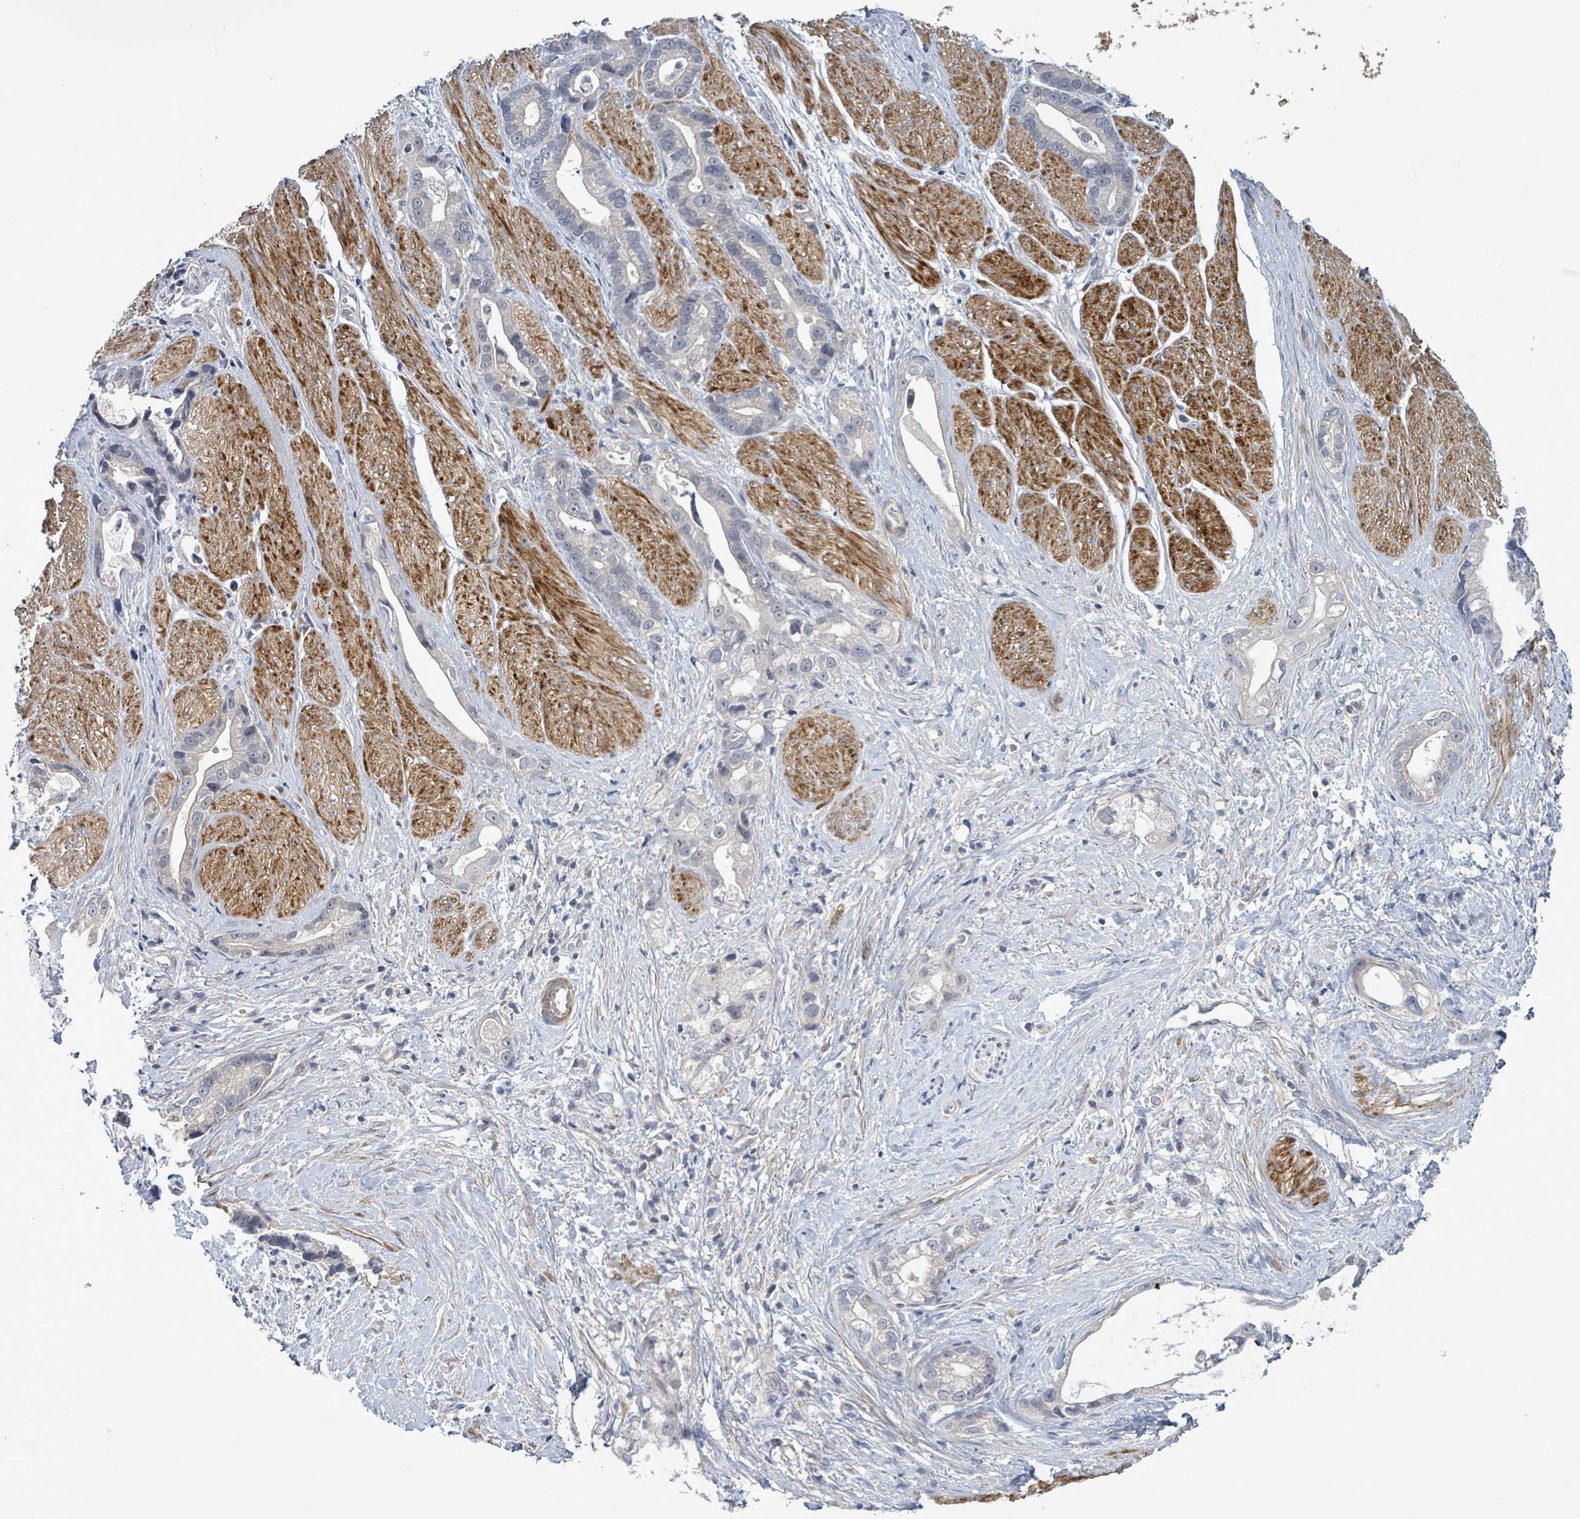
{"staining": {"intensity": "negative", "quantity": "none", "location": "none"}, "tissue": "stomach cancer", "cell_type": "Tumor cells", "image_type": "cancer", "snomed": [{"axis": "morphology", "description": "Adenocarcinoma, NOS"}, {"axis": "topography", "description": "Stomach"}], "caption": "The micrograph displays no significant staining in tumor cells of stomach cancer. The staining was performed using DAB (3,3'-diaminobenzidine) to visualize the protein expression in brown, while the nuclei were stained in blue with hematoxylin (Magnification: 20x).", "gene": "AMMECR1", "patient": {"sex": "male", "age": 55}}